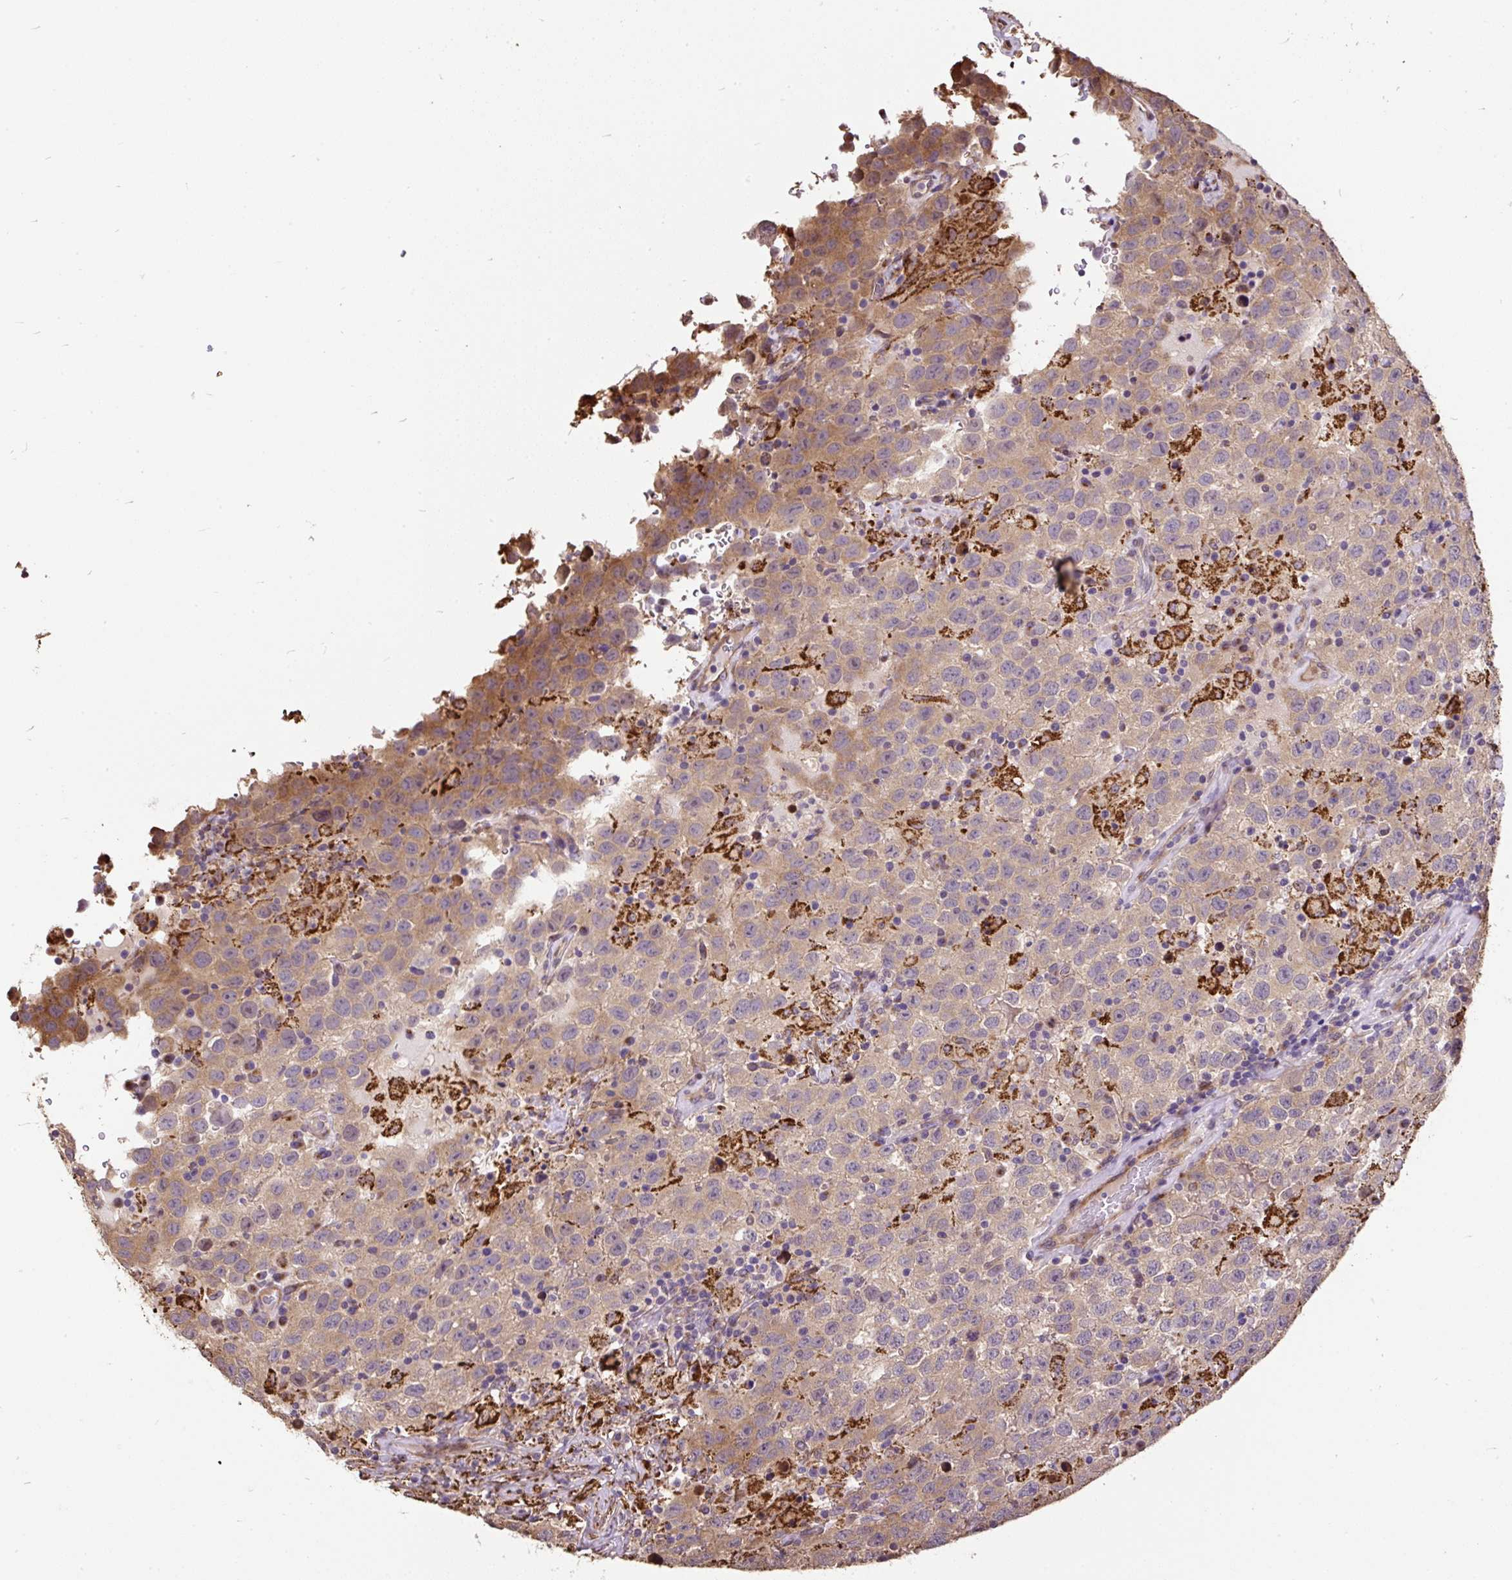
{"staining": {"intensity": "moderate", "quantity": "25%-75%", "location": "cytoplasmic/membranous"}, "tissue": "testis cancer", "cell_type": "Tumor cells", "image_type": "cancer", "snomed": [{"axis": "morphology", "description": "Seminoma, NOS"}, {"axis": "topography", "description": "Testis"}], "caption": "High-power microscopy captured an IHC micrograph of testis cancer (seminoma), revealing moderate cytoplasmic/membranous positivity in about 25%-75% of tumor cells.", "gene": "PUS7L", "patient": {"sex": "male", "age": 41}}